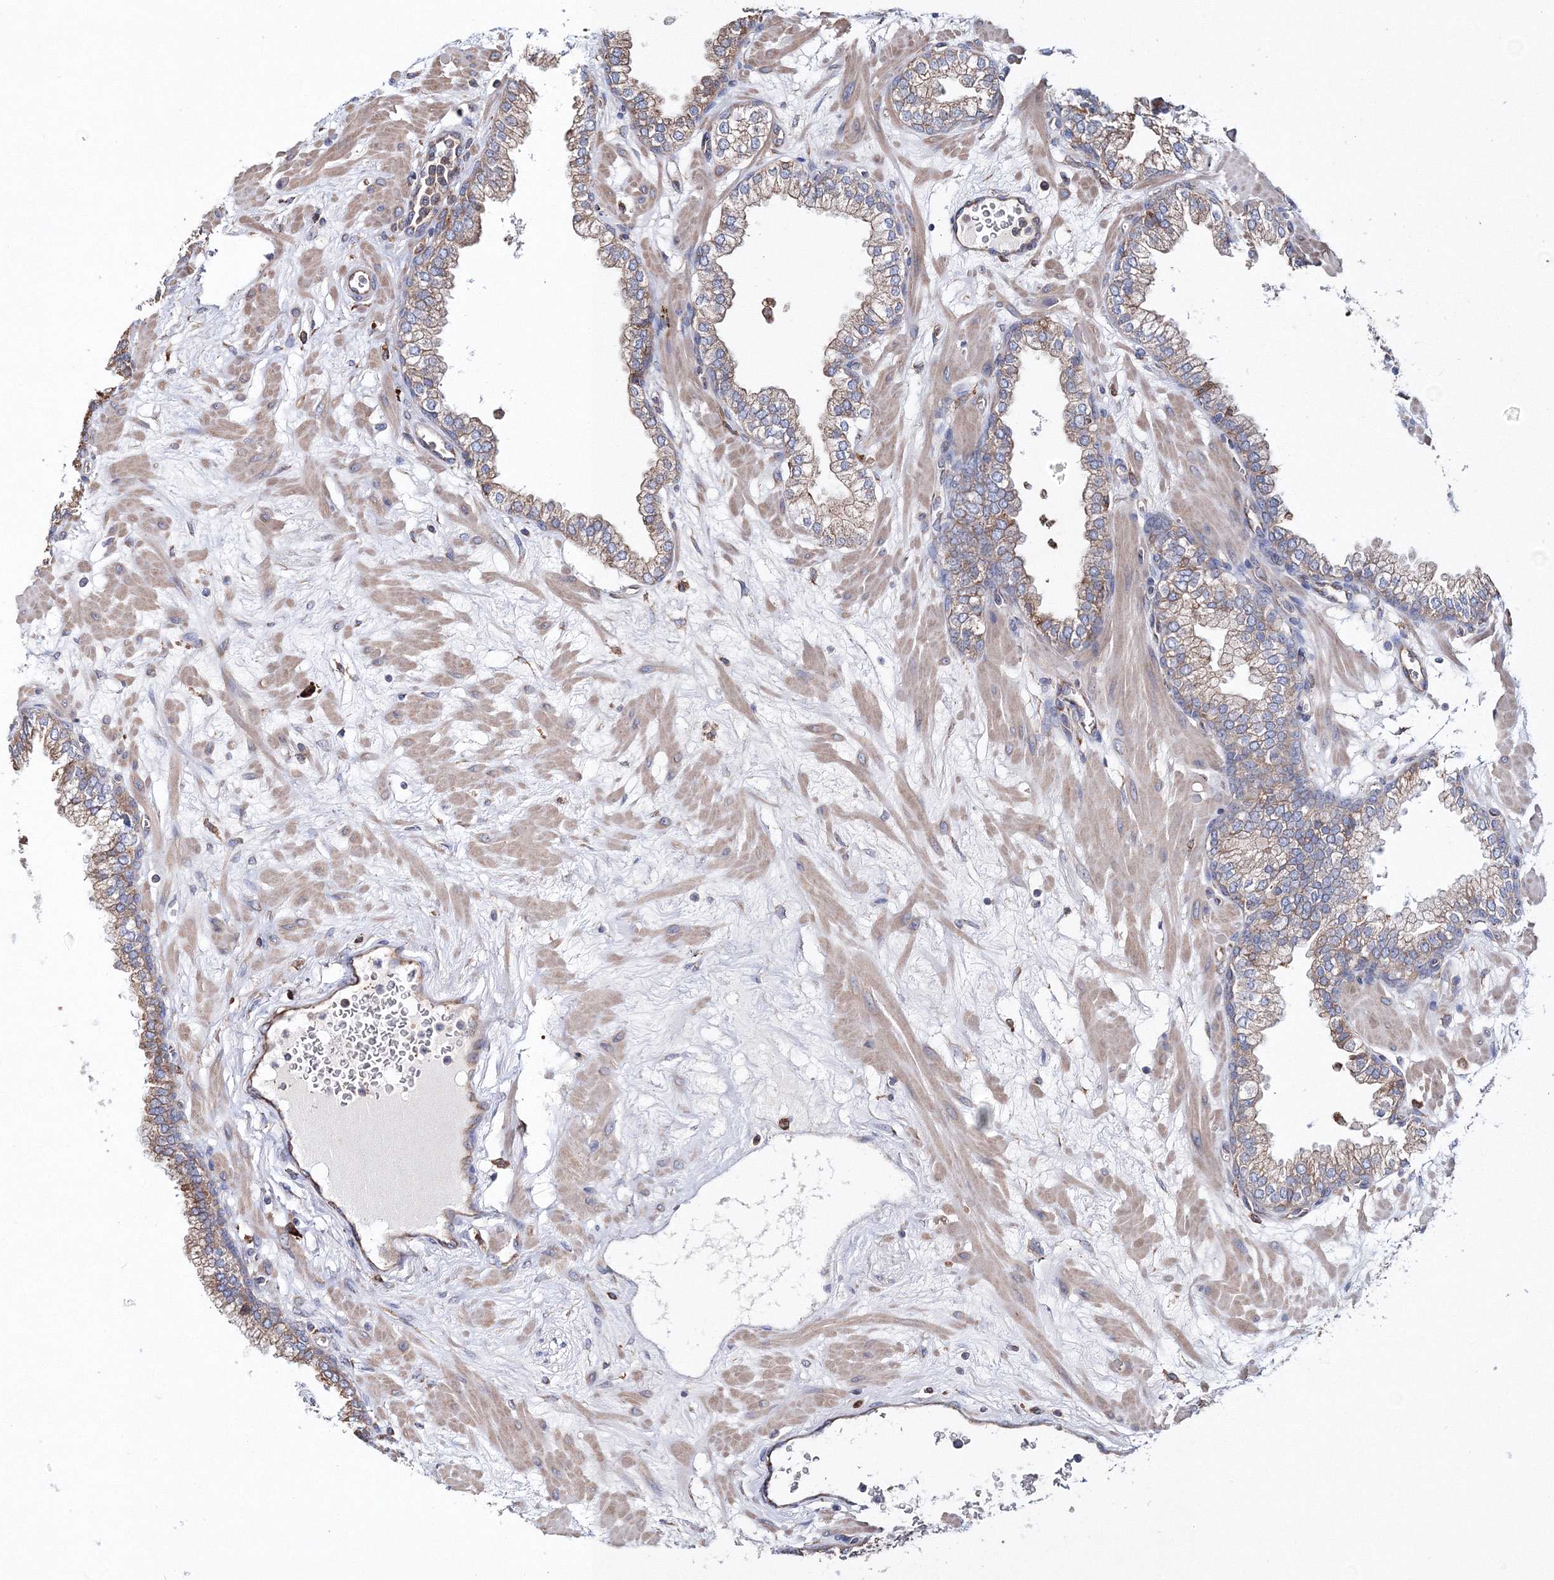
{"staining": {"intensity": "moderate", "quantity": "25%-75%", "location": "cytoplasmic/membranous"}, "tissue": "prostate", "cell_type": "Glandular cells", "image_type": "normal", "snomed": [{"axis": "morphology", "description": "Normal tissue, NOS"}, {"axis": "morphology", "description": "Urothelial carcinoma, Low grade"}, {"axis": "topography", "description": "Urinary bladder"}, {"axis": "topography", "description": "Prostate"}], "caption": "A photomicrograph showing moderate cytoplasmic/membranous staining in about 25%-75% of glandular cells in unremarkable prostate, as visualized by brown immunohistochemical staining.", "gene": "VPS8", "patient": {"sex": "male", "age": 60}}